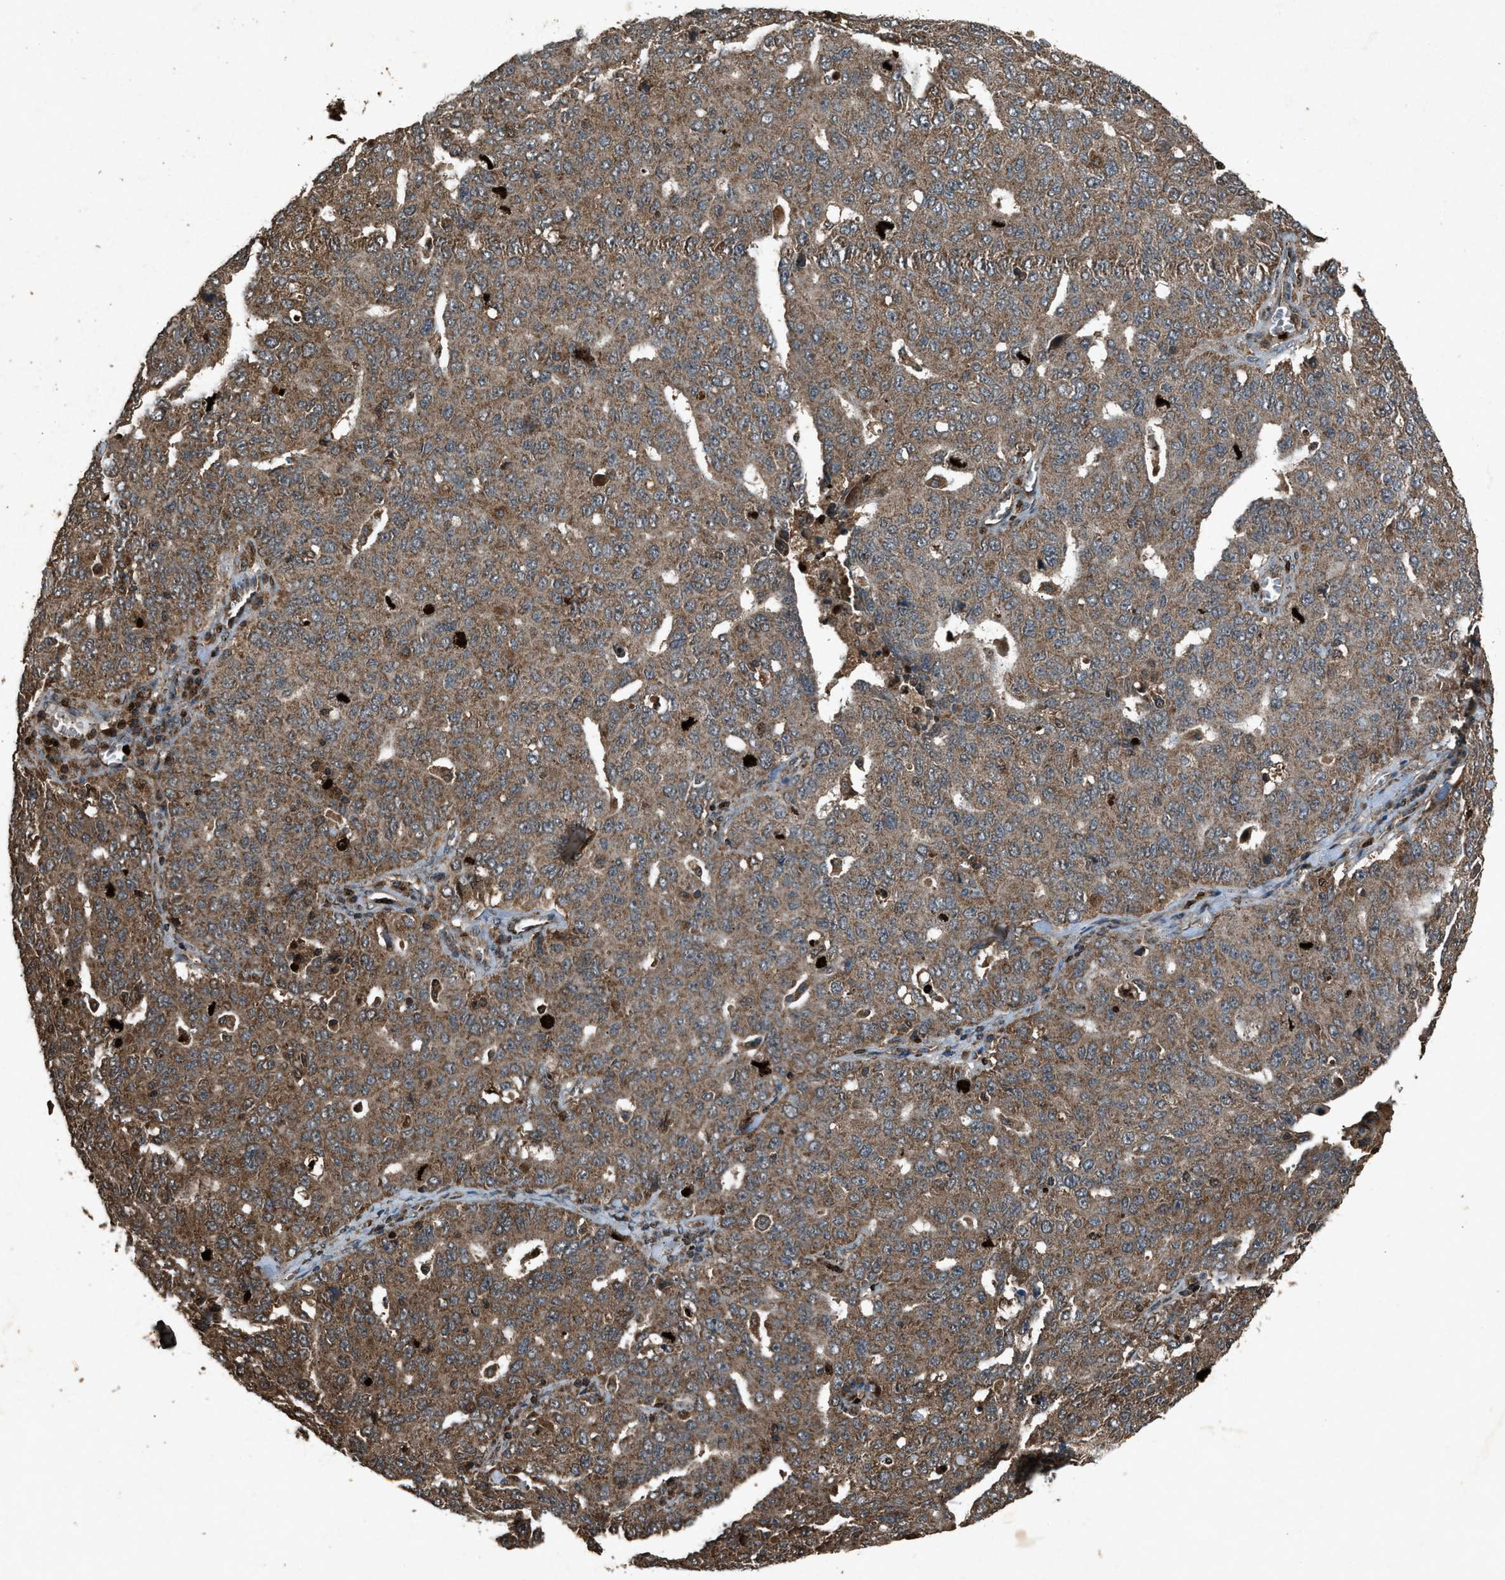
{"staining": {"intensity": "moderate", "quantity": ">75%", "location": "cytoplasmic/membranous"}, "tissue": "ovarian cancer", "cell_type": "Tumor cells", "image_type": "cancer", "snomed": [{"axis": "morphology", "description": "Carcinoma, endometroid"}, {"axis": "topography", "description": "Ovary"}], "caption": "Protein expression analysis of endometroid carcinoma (ovarian) shows moderate cytoplasmic/membranous staining in approximately >75% of tumor cells.", "gene": "OAS1", "patient": {"sex": "female", "age": 62}}